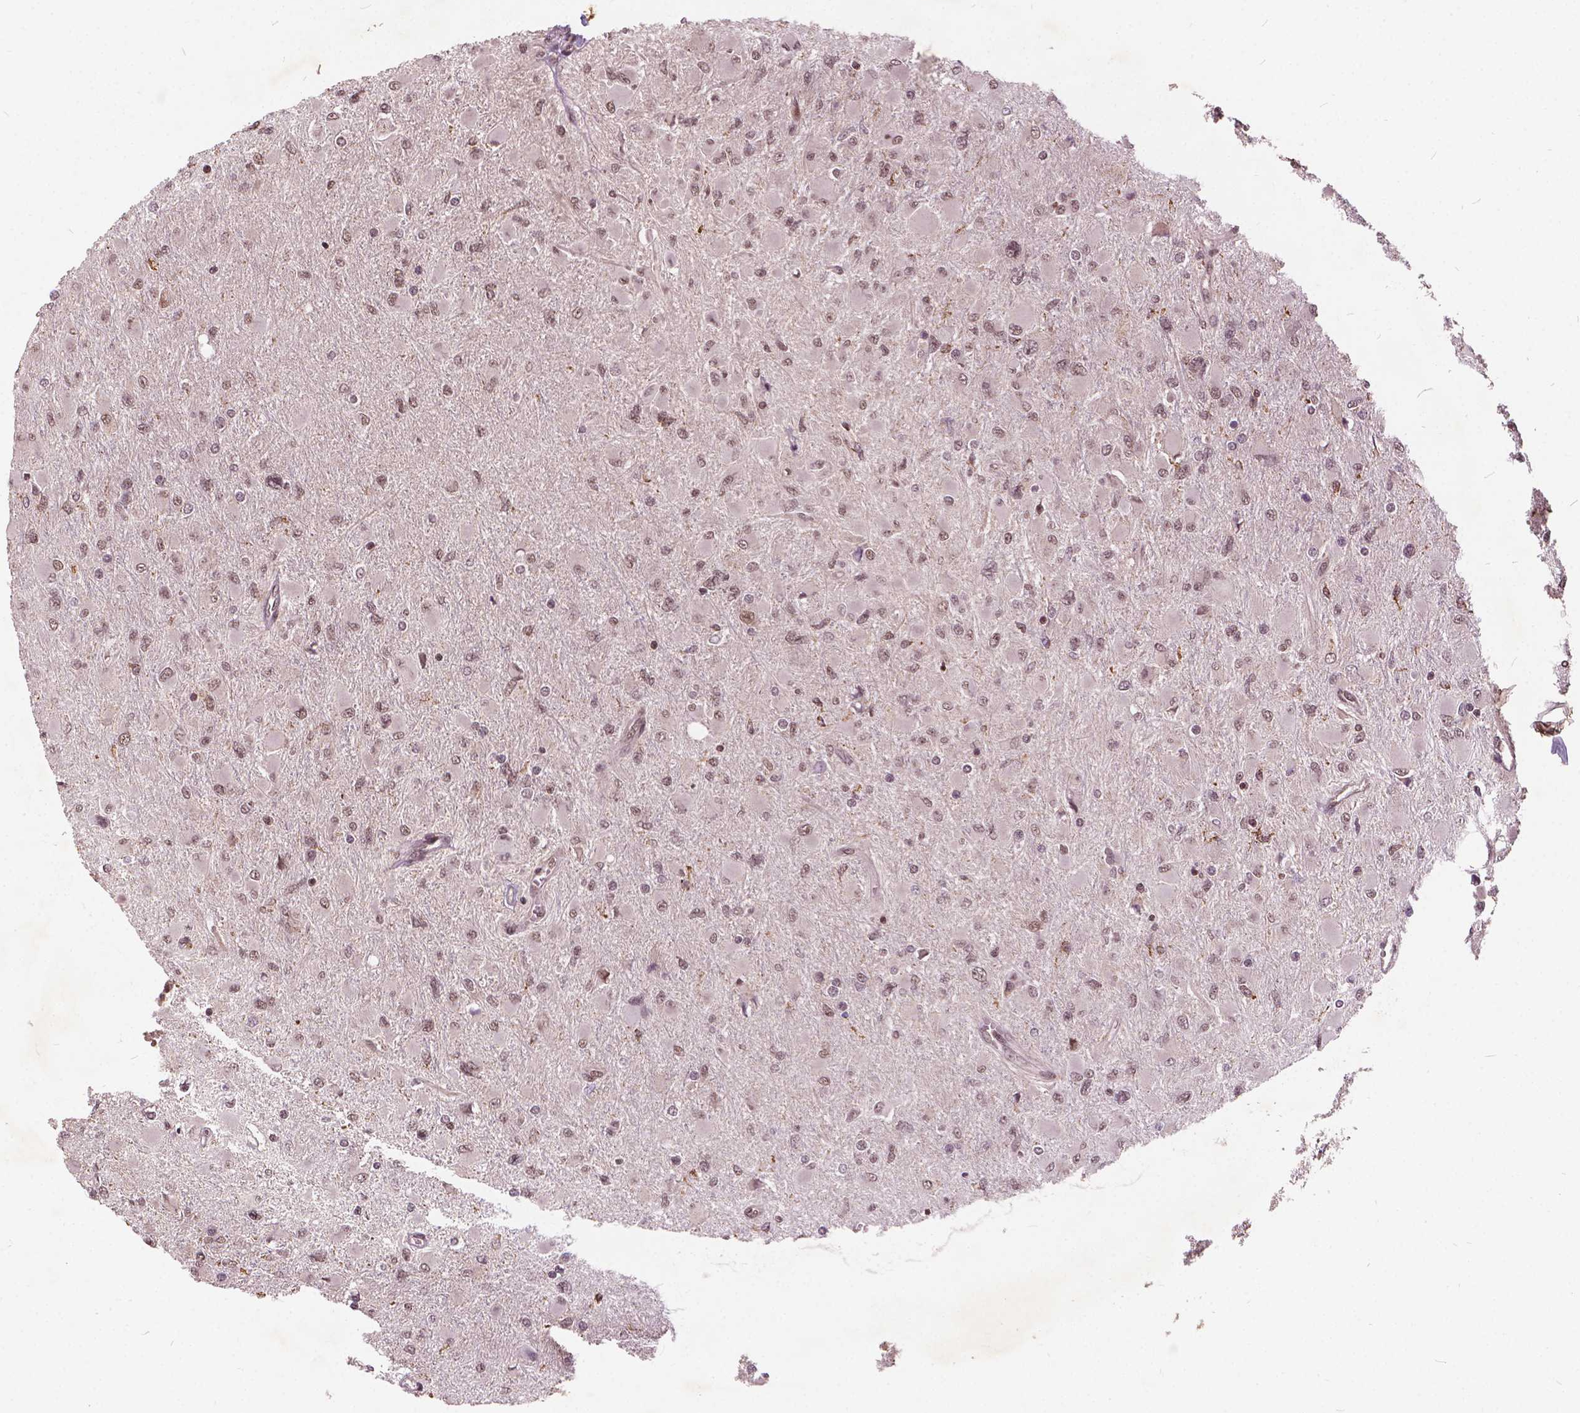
{"staining": {"intensity": "weak", "quantity": ">75%", "location": "nuclear"}, "tissue": "glioma", "cell_type": "Tumor cells", "image_type": "cancer", "snomed": [{"axis": "morphology", "description": "Glioma, malignant, High grade"}, {"axis": "topography", "description": "Cerebral cortex"}], "caption": "High-power microscopy captured an immunohistochemistry (IHC) micrograph of glioma, revealing weak nuclear expression in about >75% of tumor cells.", "gene": "GPS2", "patient": {"sex": "female", "age": 36}}